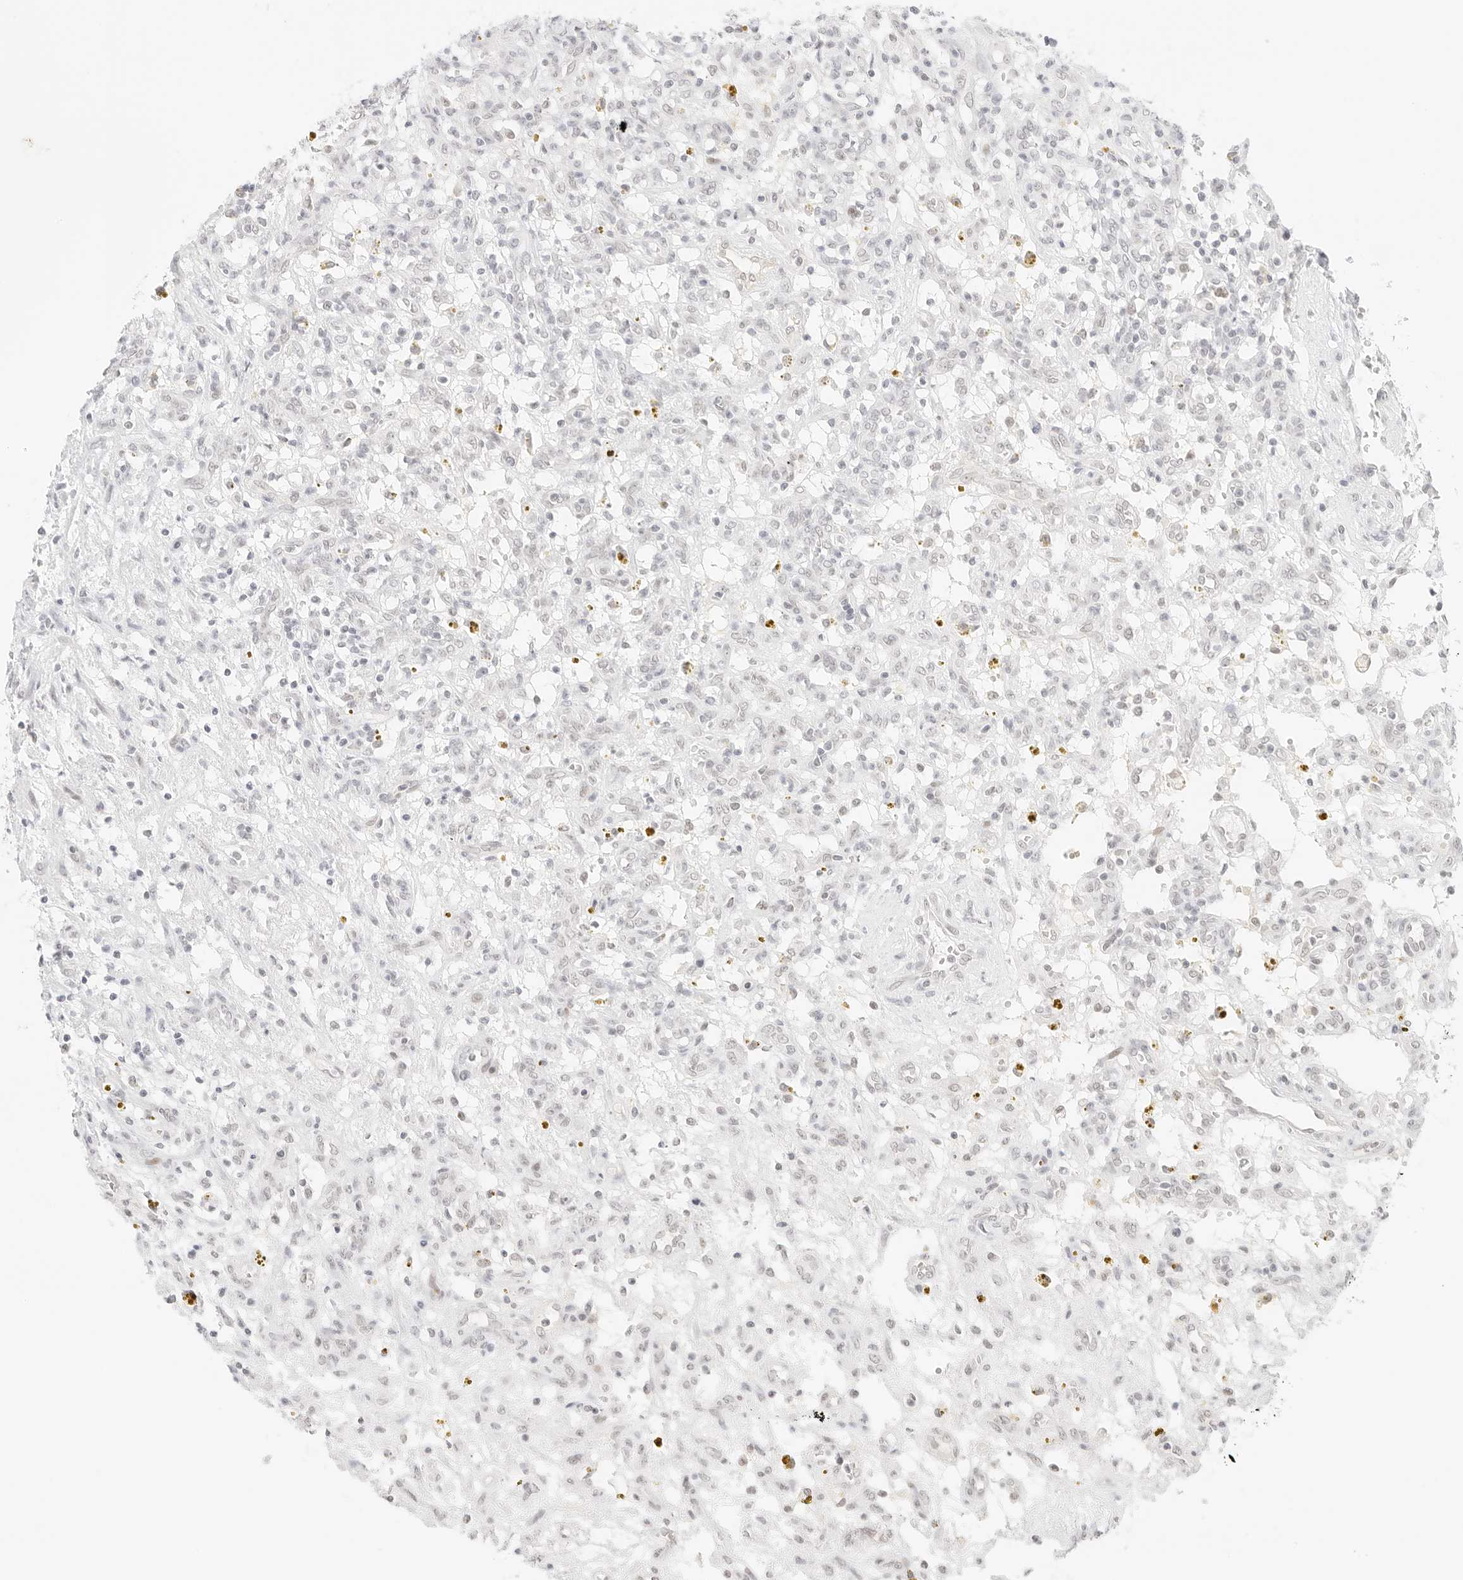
{"staining": {"intensity": "negative", "quantity": "none", "location": "none"}, "tissue": "renal cancer", "cell_type": "Tumor cells", "image_type": "cancer", "snomed": [{"axis": "morphology", "description": "Adenocarcinoma, NOS"}, {"axis": "topography", "description": "Kidney"}], "caption": "This is a photomicrograph of immunohistochemistry staining of renal cancer, which shows no expression in tumor cells. Brightfield microscopy of immunohistochemistry (IHC) stained with DAB (3,3'-diaminobenzidine) (brown) and hematoxylin (blue), captured at high magnification.", "gene": "ITGA6", "patient": {"sex": "female", "age": 57}}